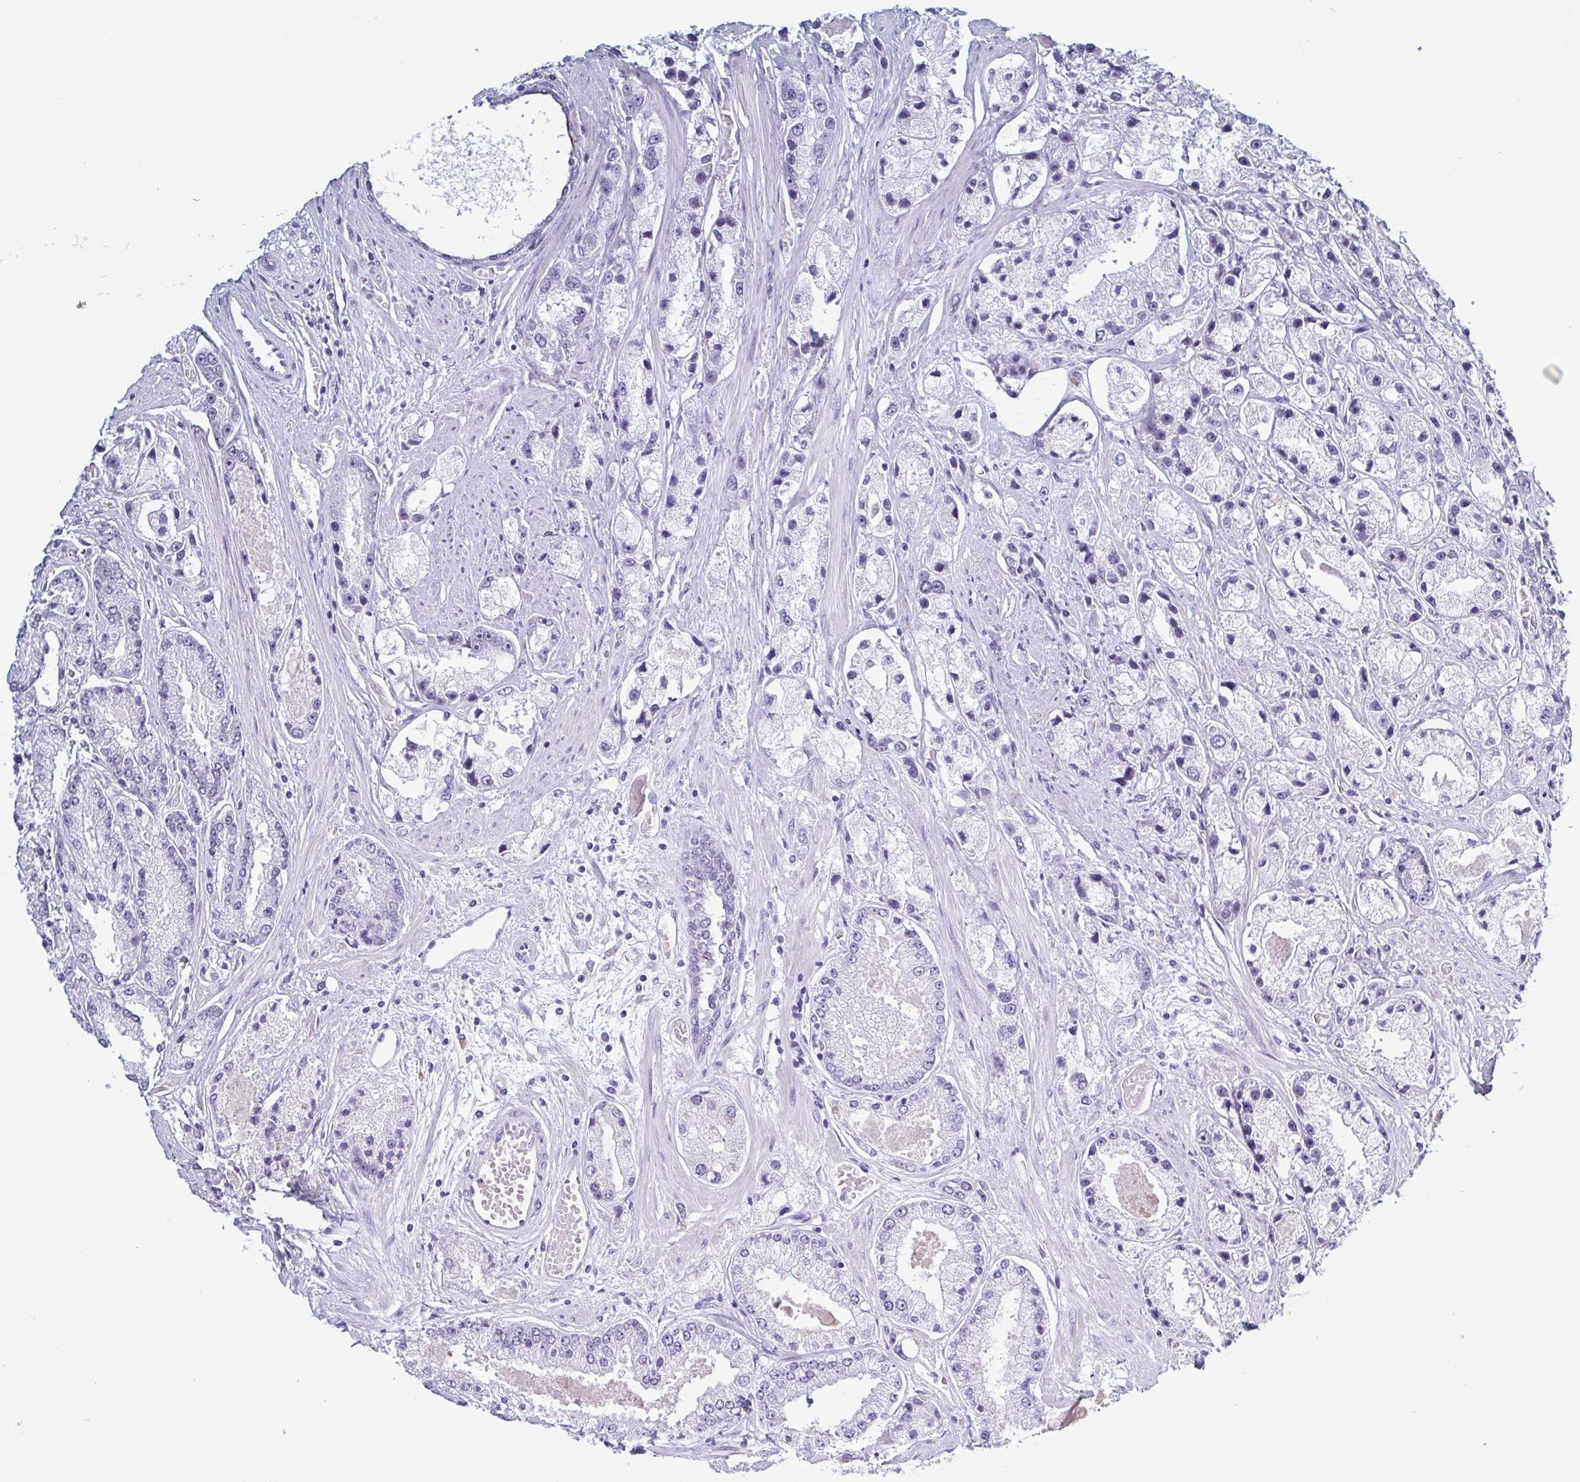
{"staining": {"intensity": "negative", "quantity": "none", "location": "none"}, "tissue": "prostate cancer", "cell_type": "Tumor cells", "image_type": "cancer", "snomed": [{"axis": "morphology", "description": "Adenocarcinoma, High grade"}, {"axis": "topography", "description": "Prostate"}], "caption": "Immunohistochemistry of human prostate cancer displays no staining in tumor cells.", "gene": "KRT10", "patient": {"sex": "male", "age": 67}}